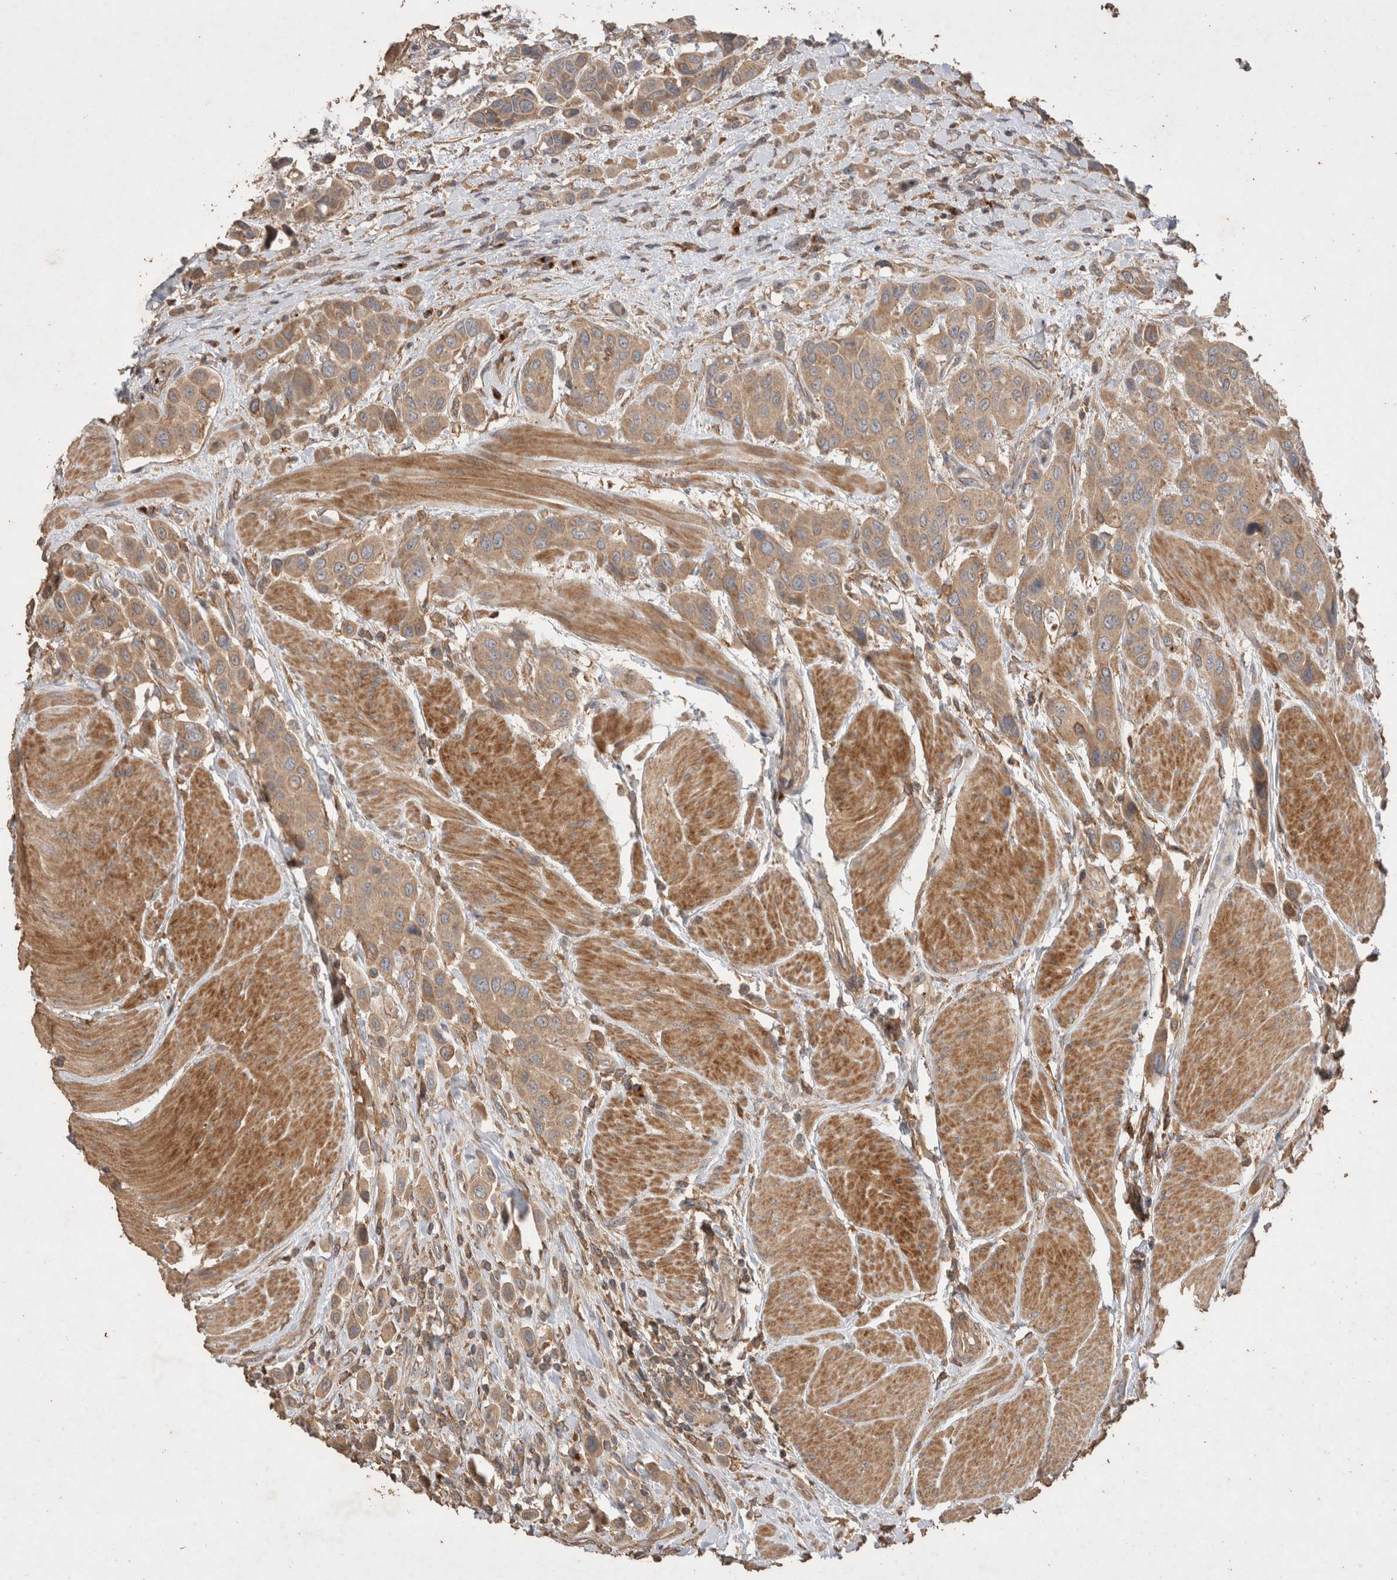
{"staining": {"intensity": "weak", "quantity": ">75%", "location": "cytoplasmic/membranous"}, "tissue": "urothelial cancer", "cell_type": "Tumor cells", "image_type": "cancer", "snomed": [{"axis": "morphology", "description": "Urothelial carcinoma, High grade"}, {"axis": "topography", "description": "Urinary bladder"}], "caption": "DAB (3,3'-diaminobenzidine) immunohistochemical staining of urothelial cancer shows weak cytoplasmic/membranous protein positivity in about >75% of tumor cells. The staining was performed using DAB (3,3'-diaminobenzidine), with brown indicating positive protein expression. Nuclei are stained blue with hematoxylin.", "gene": "SNX31", "patient": {"sex": "male", "age": 50}}